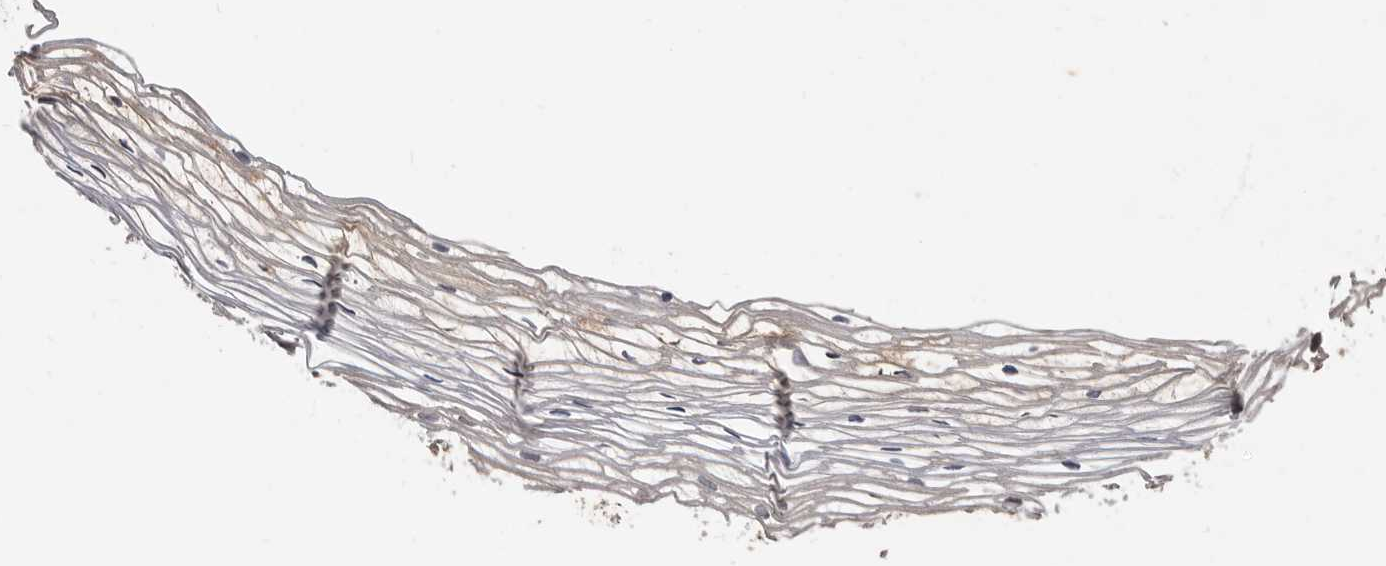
{"staining": {"intensity": "negative", "quantity": "none", "location": "none"}, "tissue": "cervix", "cell_type": "Glandular cells", "image_type": "normal", "snomed": [{"axis": "morphology", "description": "Normal tissue, NOS"}, {"axis": "topography", "description": "Cervix"}], "caption": "Glandular cells show no significant expression in unremarkable cervix. Nuclei are stained in blue.", "gene": "KIF26B", "patient": {"sex": "female", "age": 27}}